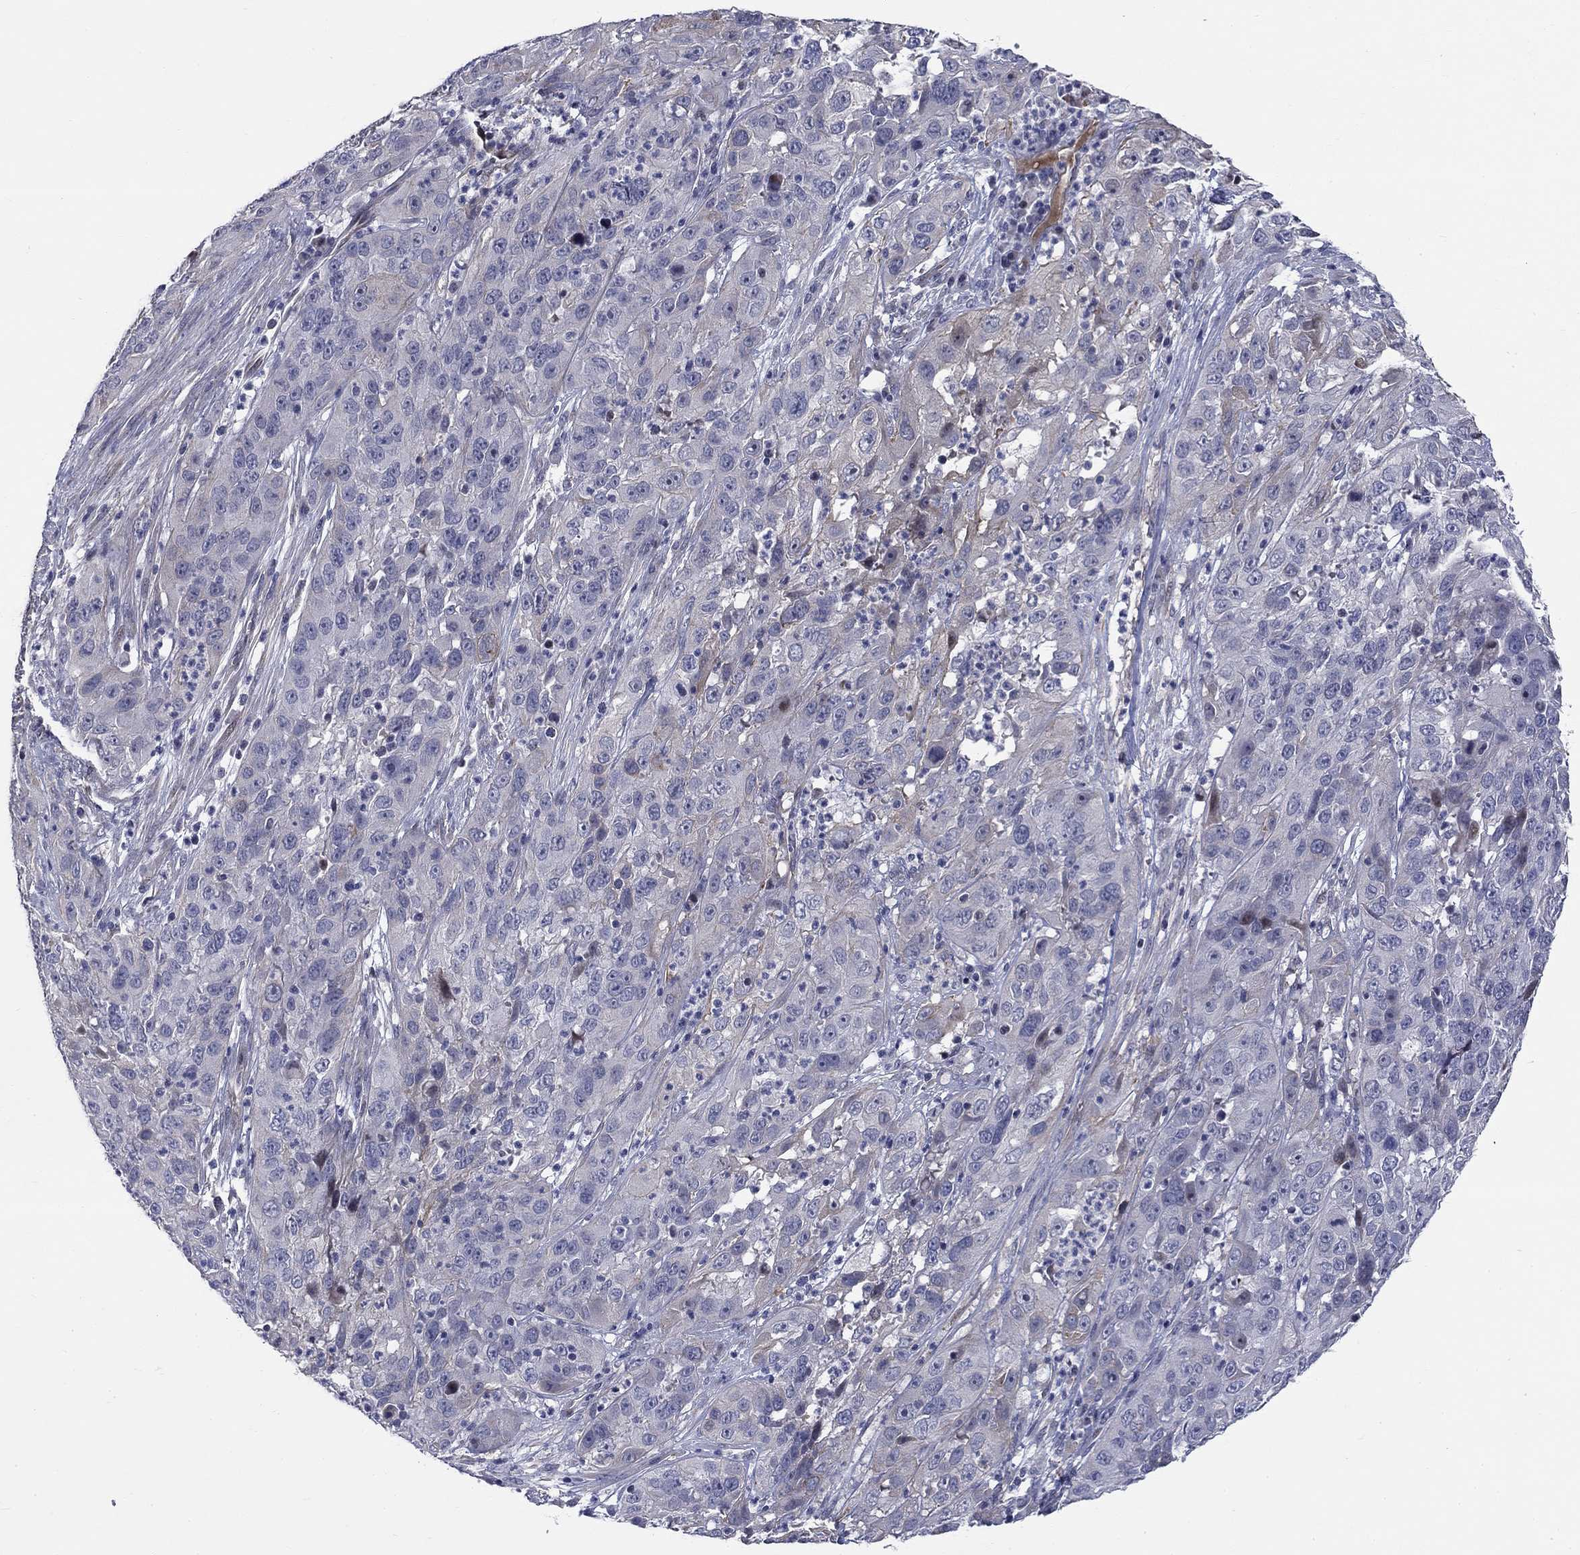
{"staining": {"intensity": "negative", "quantity": "none", "location": "none"}, "tissue": "cervical cancer", "cell_type": "Tumor cells", "image_type": "cancer", "snomed": [{"axis": "morphology", "description": "Squamous cell carcinoma, NOS"}, {"axis": "topography", "description": "Cervix"}], "caption": "DAB immunohistochemical staining of human cervical cancer demonstrates no significant staining in tumor cells.", "gene": "SLC1A1", "patient": {"sex": "female", "age": 32}}